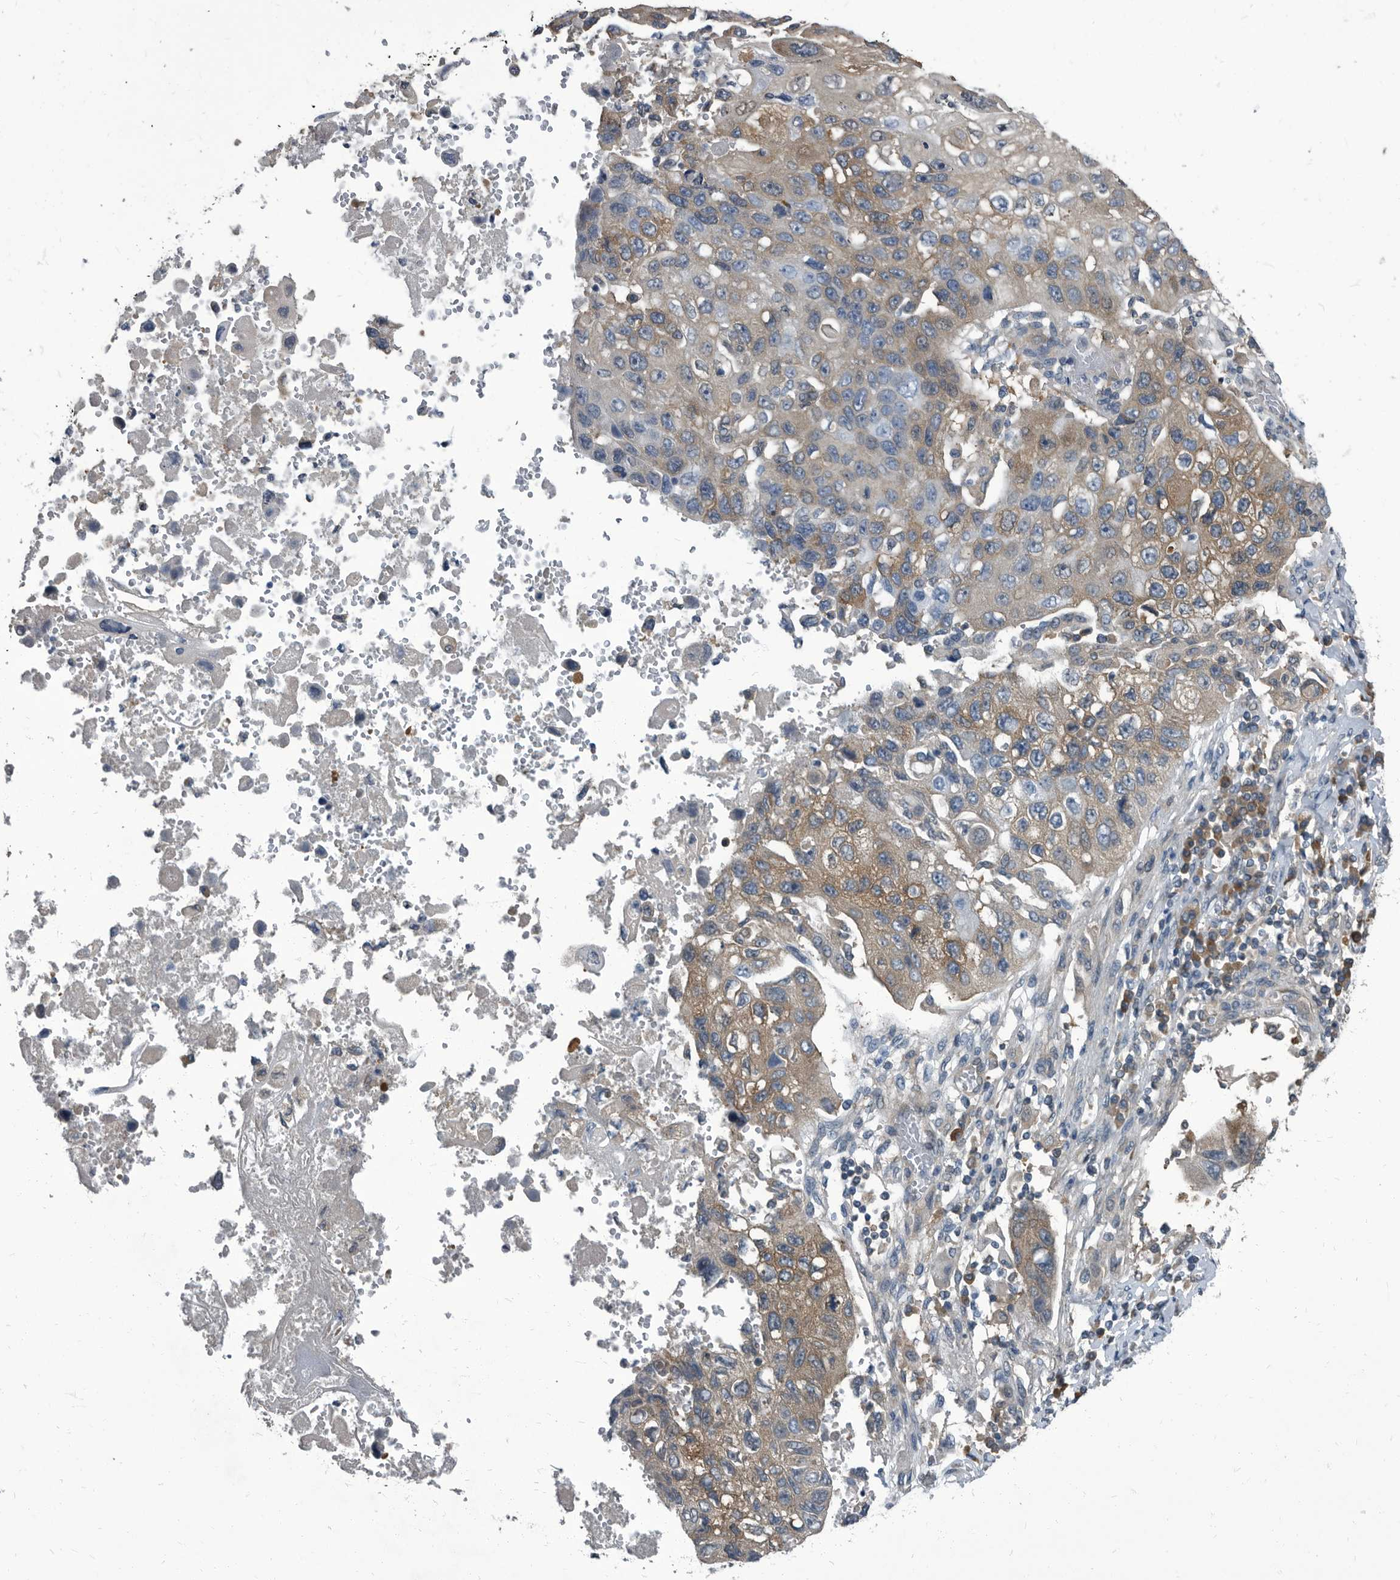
{"staining": {"intensity": "moderate", "quantity": "<25%", "location": "cytoplasmic/membranous"}, "tissue": "lung cancer", "cell_type": "Tumor cells", "image_type": "cancer", "snomed": [{"axis": "morphology", "description": "Squamous cell carcinoma, NOS"}, {"axis": "topography", "description": "Lung"}], "caption": "Protein analysis of lung cancer tissue shows moderate cytoplasmic/membranous staining in approximately <25% of tumor cells.", "gene": "CDV3", "patient": {"sex": "male", "age": 61}}